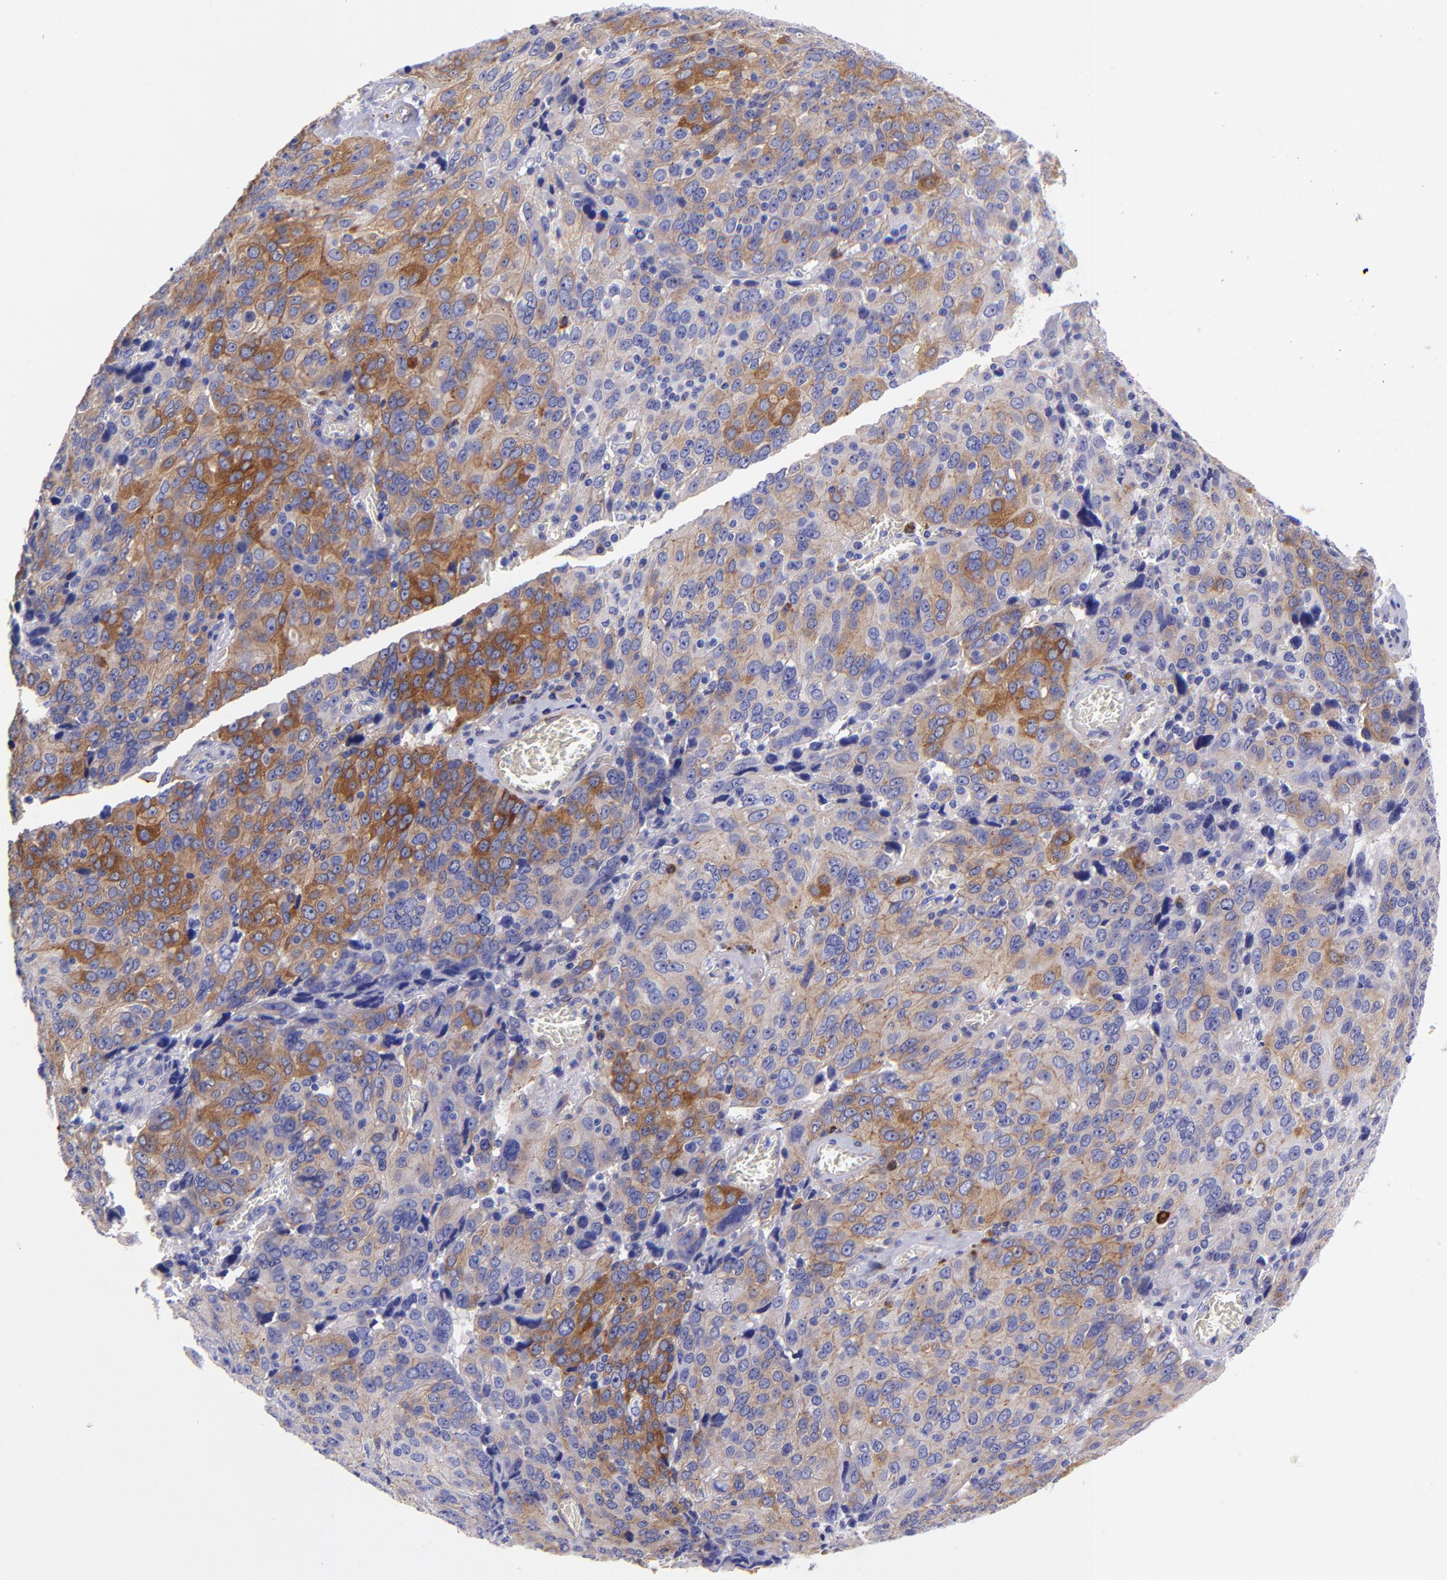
{"staining": {"intensity": "moderate", "quantity": "25%-75%", "location": "cytoplasmic/membranous"}, "tissue": "ovarian cancer", "cell_type": "Tumor cells", "image_type": "cancer", "snomed": [{"axis": "morphology", "description": "Carcinoma, endometroid"}, {"axis": "topography", "description": "Ovary"}], "caption": "Ovarian endometroid carcinoma stained for a protein reveals moderate cytoplasmic/membranous positivity in tumor cells.", "gene": "PPFIBP1", "patient": {"sex": "female", "age": 75}}